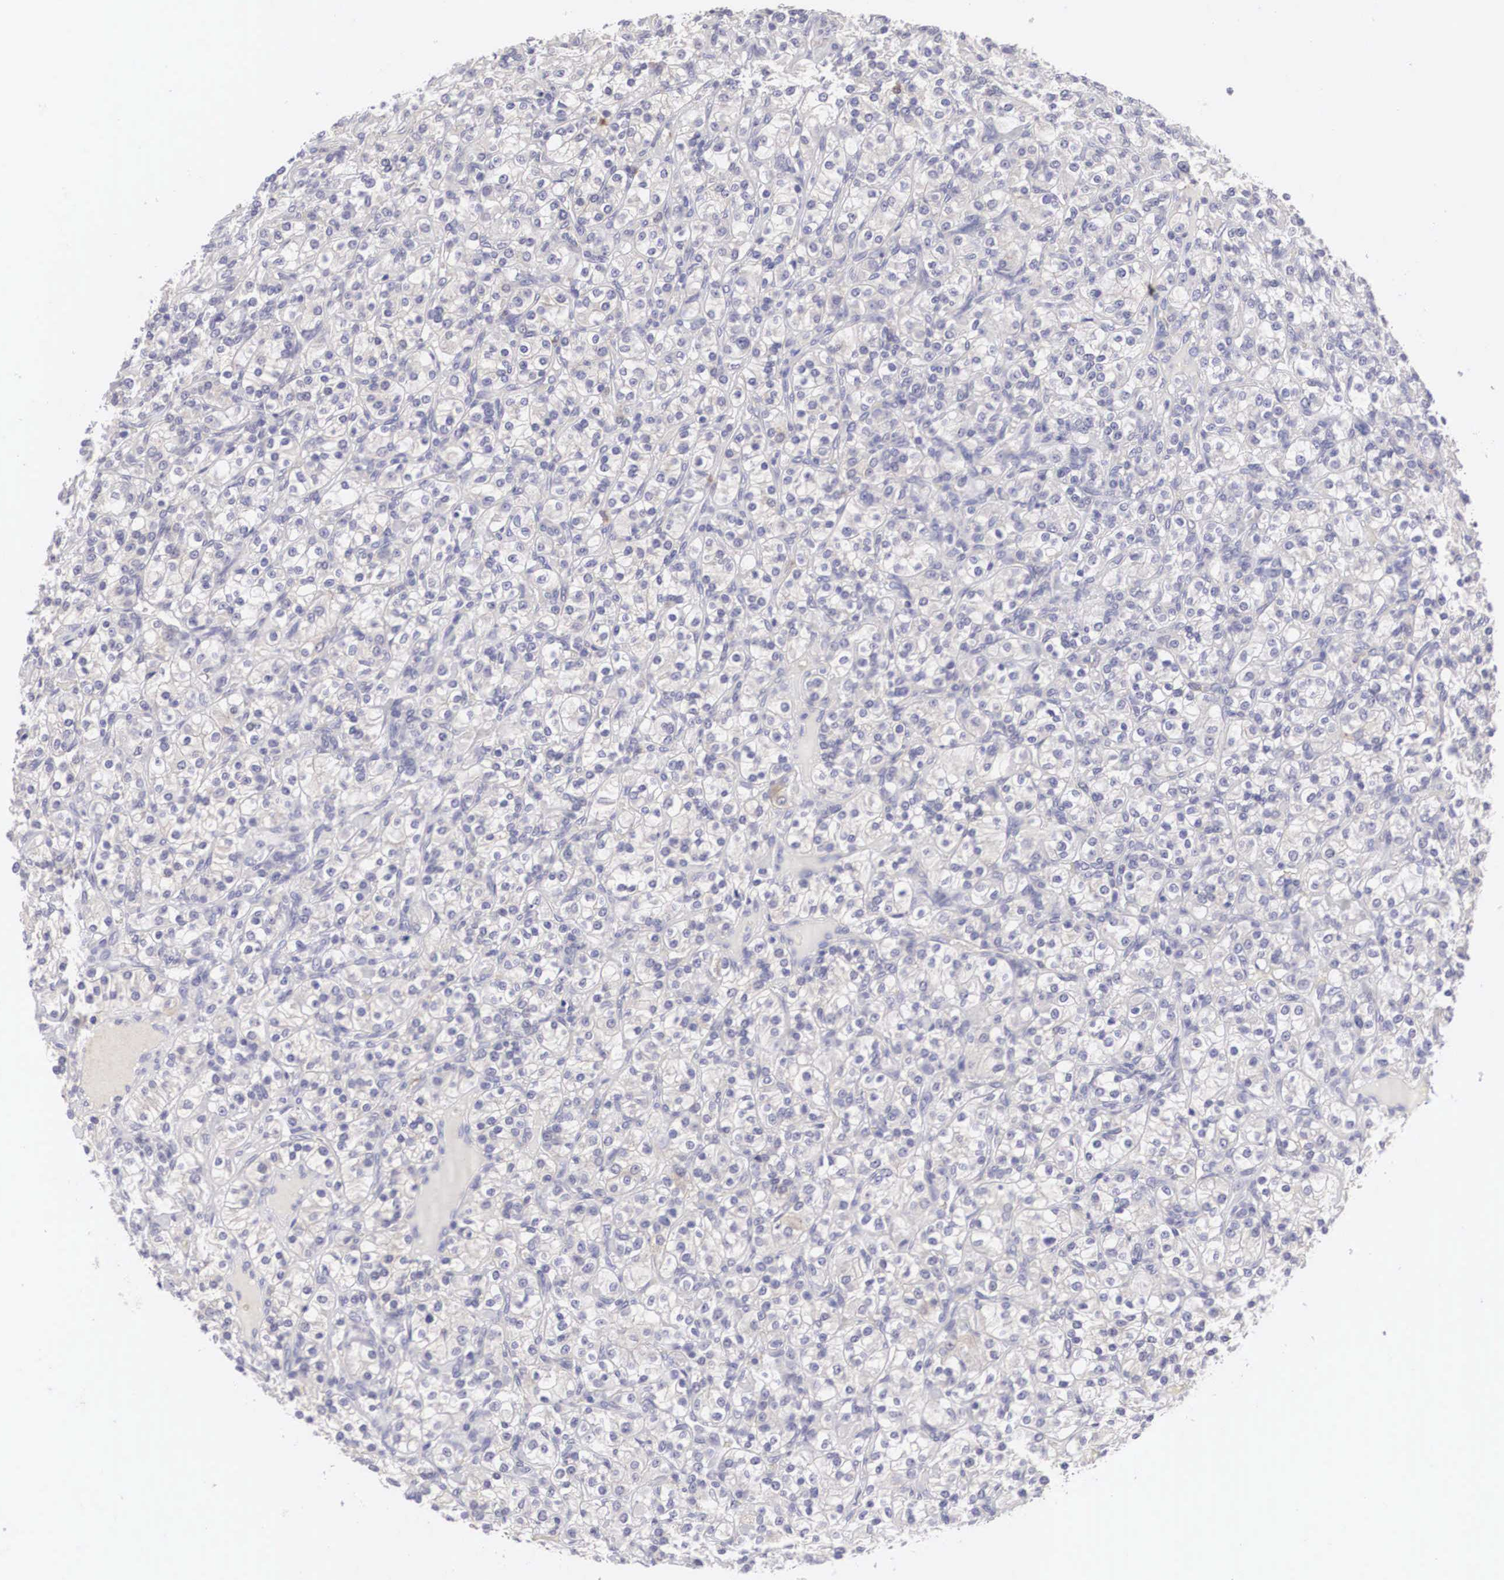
{"staining": {"intensity": "negative", "quantity": "none", "location": "none"}, "tissue": "renal cancer", "cell_type": "Tumor cells", "image_type": "cancer", "snomed": [{"axis": "morphology", "description": "Adenocarcinoma, NOS"}, {"axis": "topography", "description": "Kidney"}], "caption": "IHC micrograph of adenocarcinoma (renal) stained for a protein (brown), which displays no staining in tumor cells.", "gene": "ABHD4", "patient": {"sex": "male", "age": 77}}